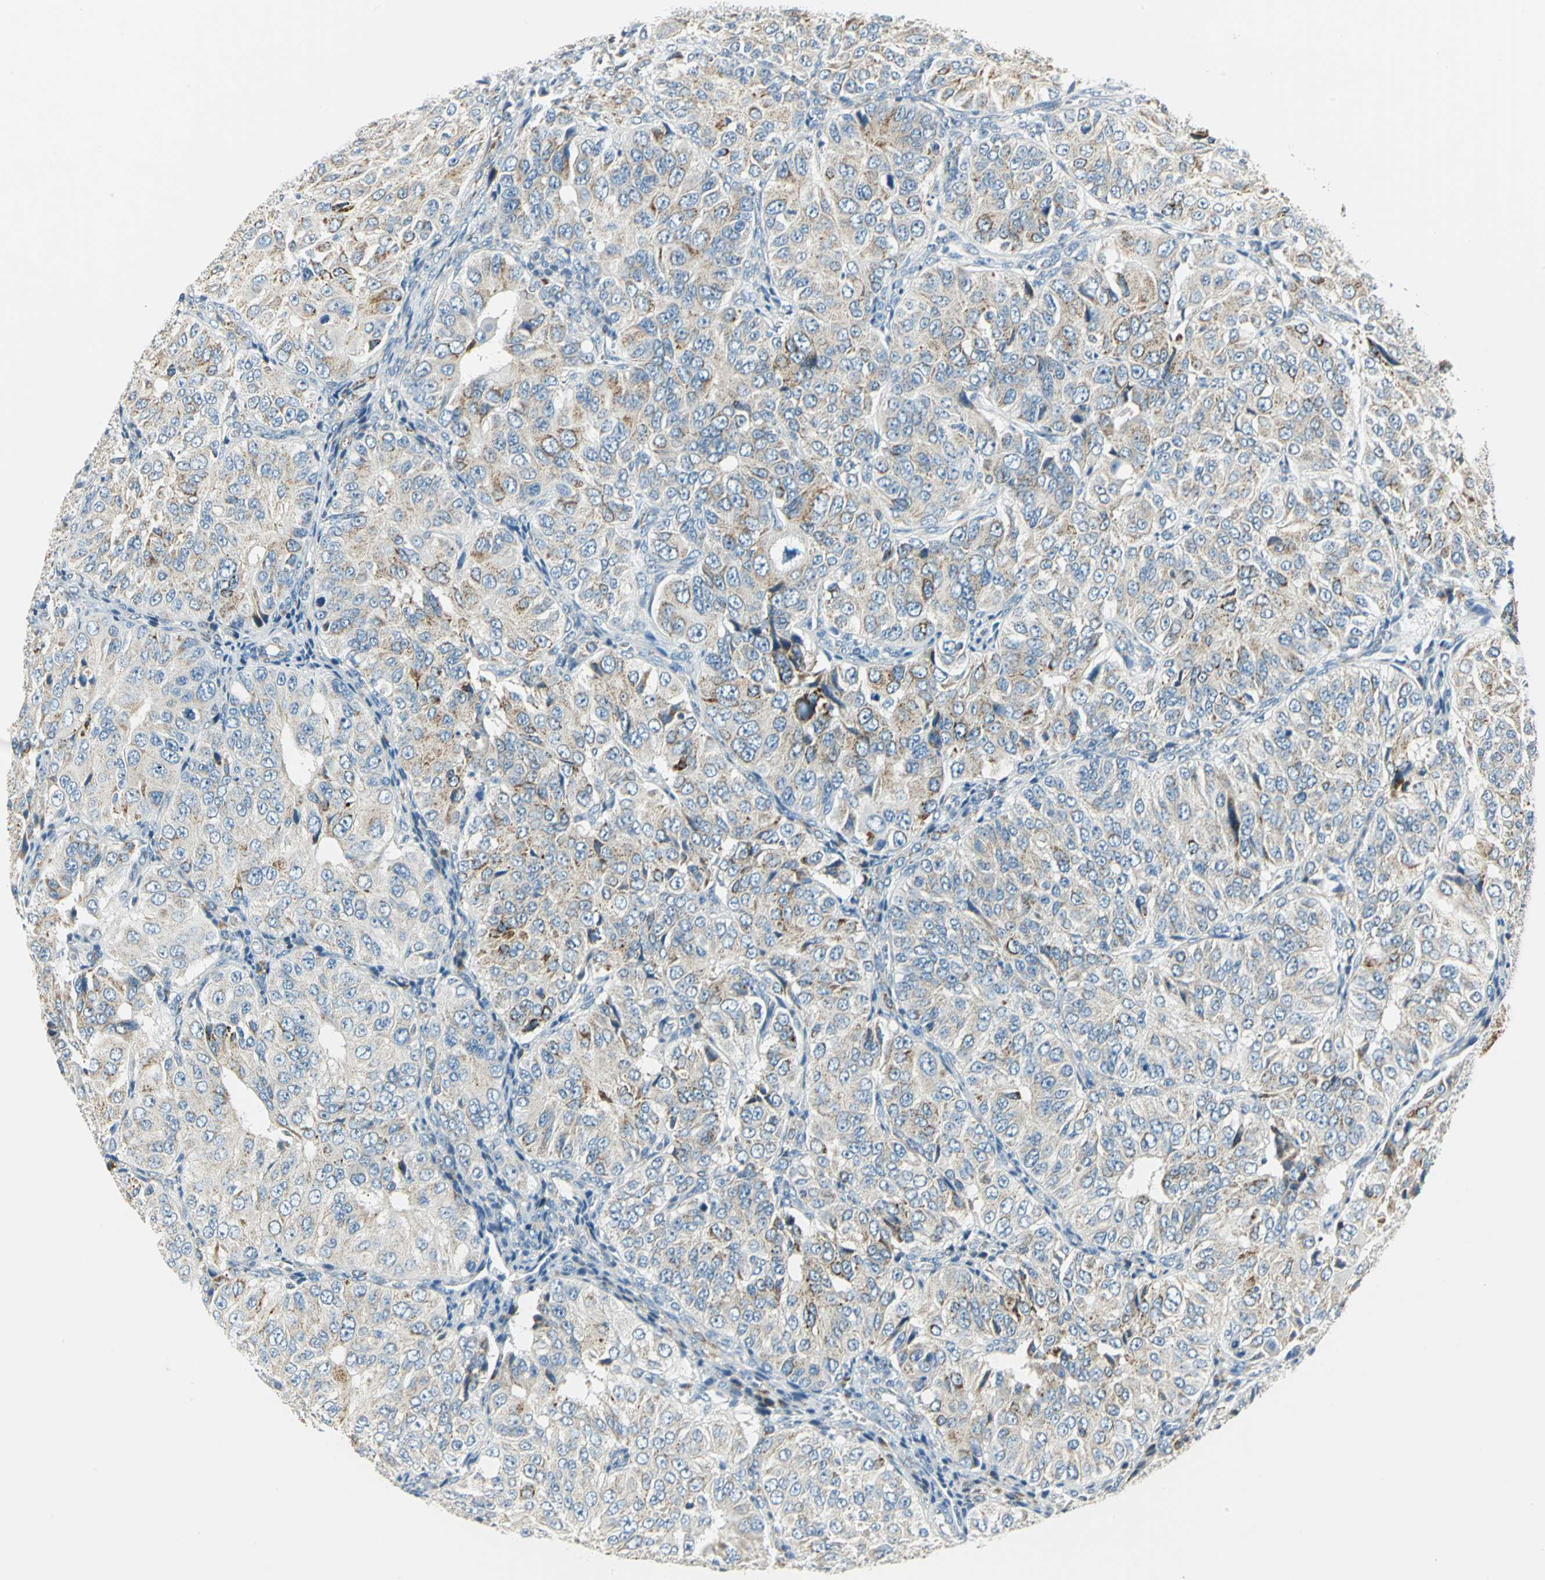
{"staining": {"intensity": "weak", "quantity": ">75%", "location": "cytoplasmic/membranous"}, "tissue": "ovarian cancer", "cell_type": "Tumor cells", "image_type": "cancer", "snomed": [{"axis": "morphology", "description": "Carcinoma, endometroid"}, {"axis": "topography", "description": "Ovary"}], "caption": "Protein analysis of ovarian cancer tissue reveals weak cytoplasmic/membranous staining in approximately >75% of tumor cells. (DAB (3,3'-diaminobenzidine) = brown stain, brightfield microscopy at high magnification).", "gene": "ACADM", "patient": {"sex": "female", "age": 51}}